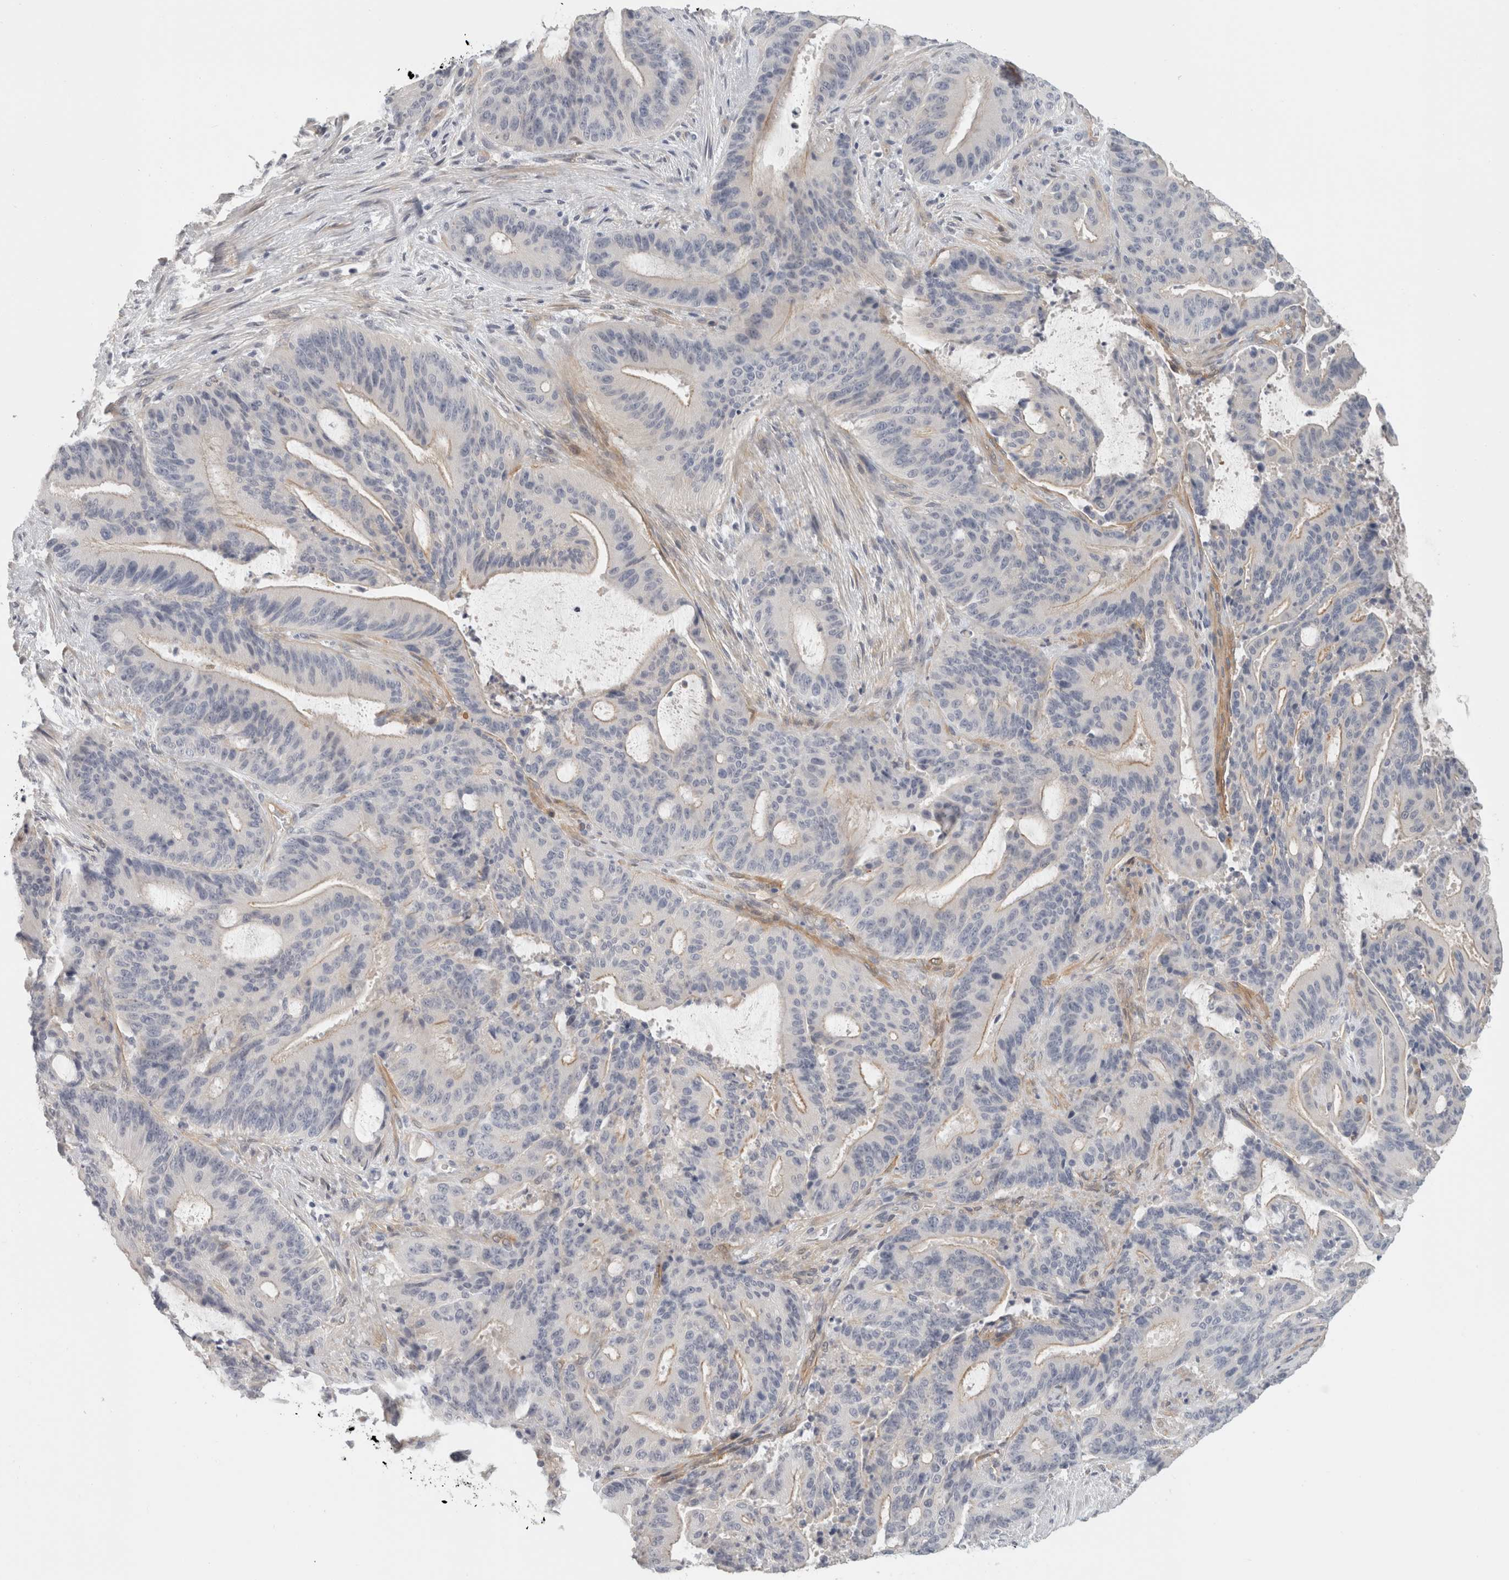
{"staining": {"intensity": "weak", "quantity": "25%-75%", "location": "cytoplasmic/membranous"}, "tissue": "liver cancer", "cell_type": "Tumor cells", "image_type": "cancer", "snomed": [{"axis": "morphology", "description": "Normal tissue, NOS"}, {"axis": "morphology", "description": "Cholangiocarcinoma"}, {"axis": "topography", "description": "Liver"}, {"axis": "topography", "description": "Peripheral nerve tissue"}], "caption": "Immunohistochemistry of human liver cancer reveals low levels of weak cytoplasmic/membranous expression in approximately 25%-75% of tumor cells.", "gene": "FBLIM1", "patient": {"sex": "female", "age": 73}}